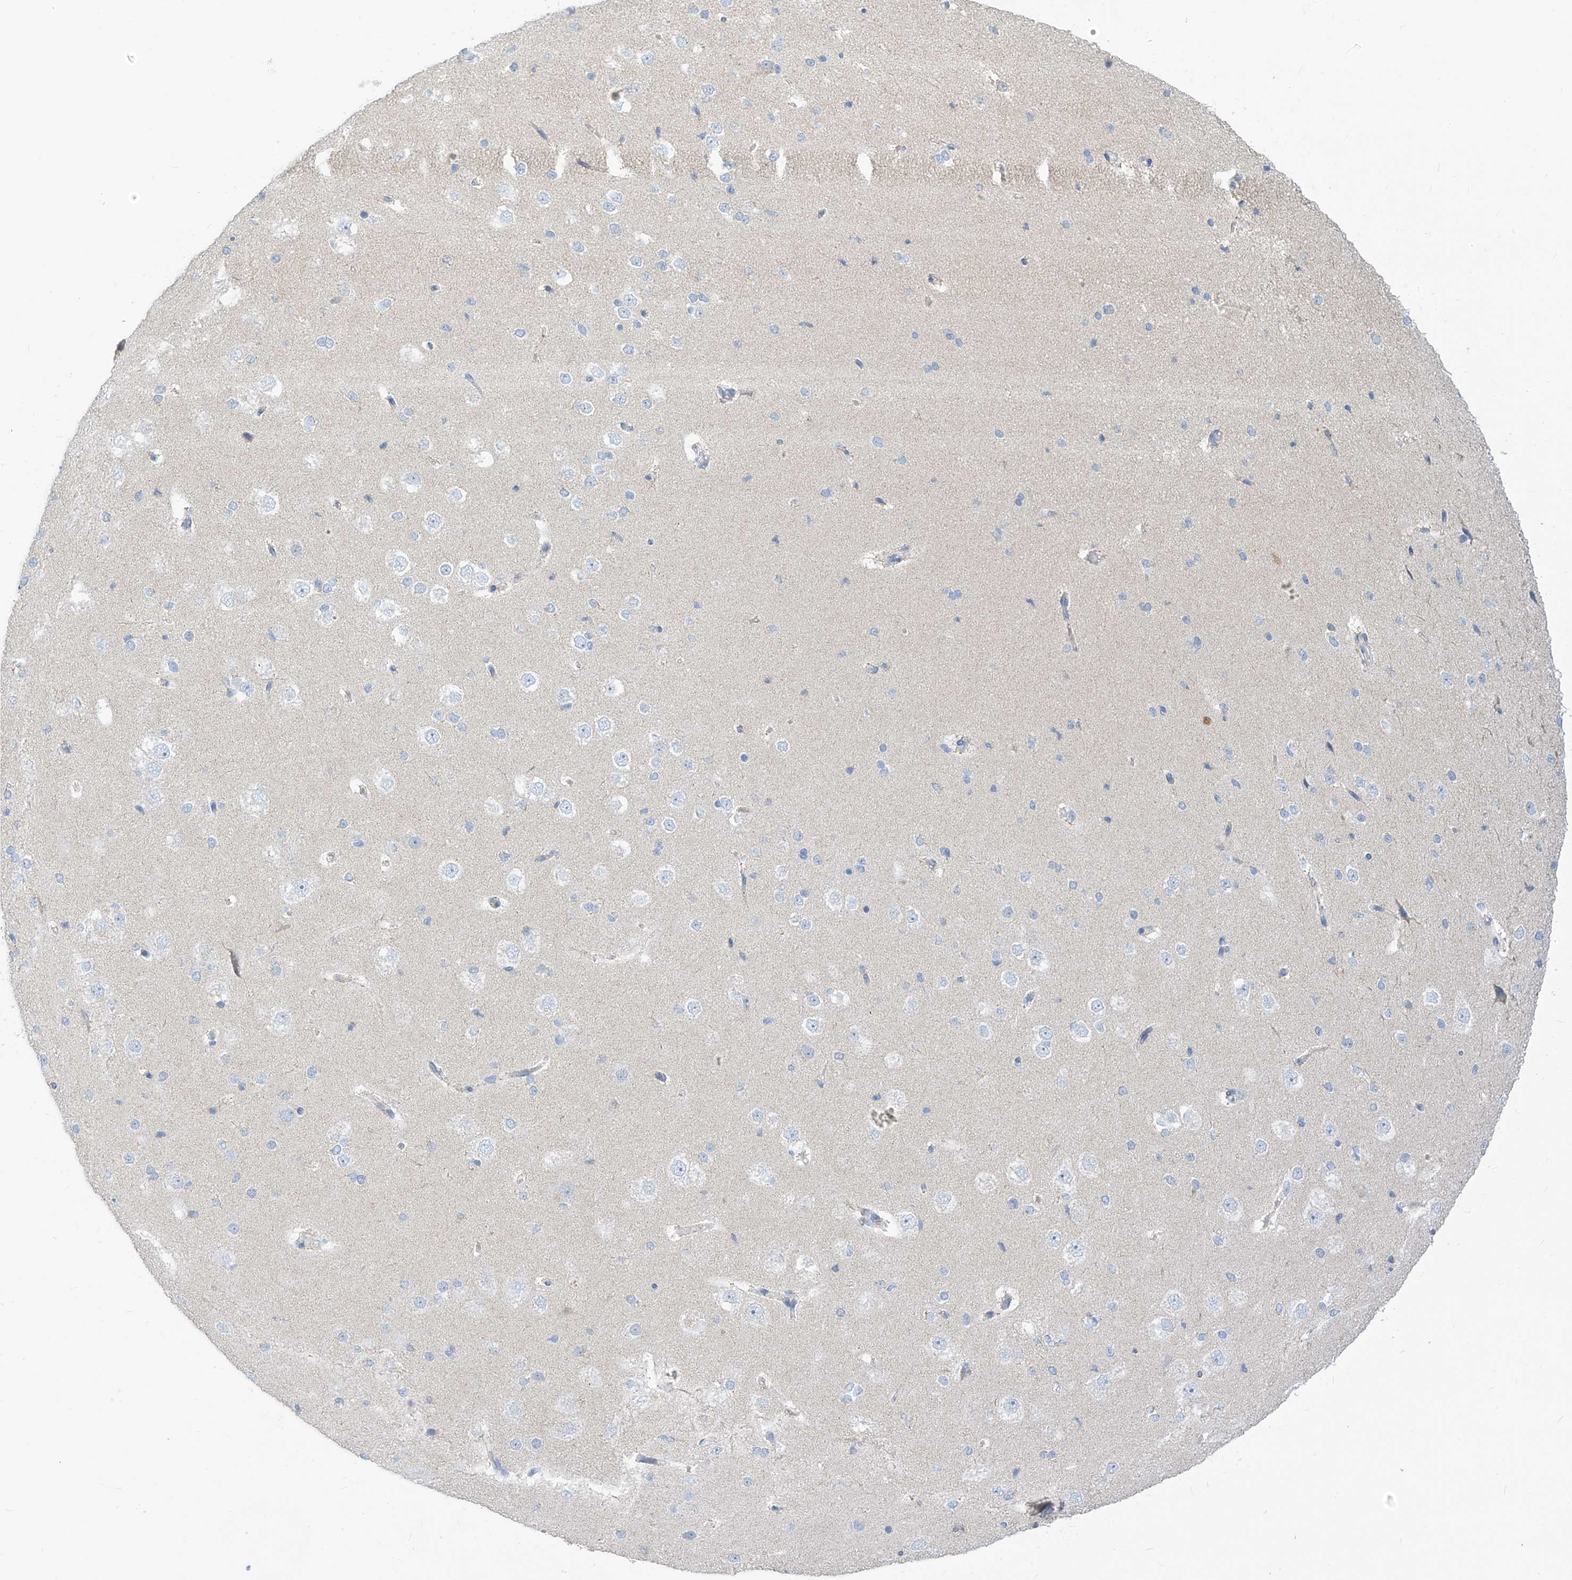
{"staining": {"intensity": "weak", "quantity": "25%-75%", "location": "cytoplasmic/membranous"}, "tissue": "cerebral cortex", "cell_type": "Endothelial cells", "image_type": "normal", "snomed": [{"axis": "morphology", "description": "Normal tissue, NOS"}, {"axis": "morphology", "description": "Developmental malformation"}, {"axis": "topography", "description": "Cerebral cortex"}], "caption": "Weak cytoplasmic/membranous positivity is identified in about 25%-75% of endothelial cells in unremarkable cerebral cortex. Immunohistochemistry (ihc) stains the protein in brown and the nuclei are stained blue.", "gene": "ZNF404", "patient": {"sex": "female", "age": 30}}